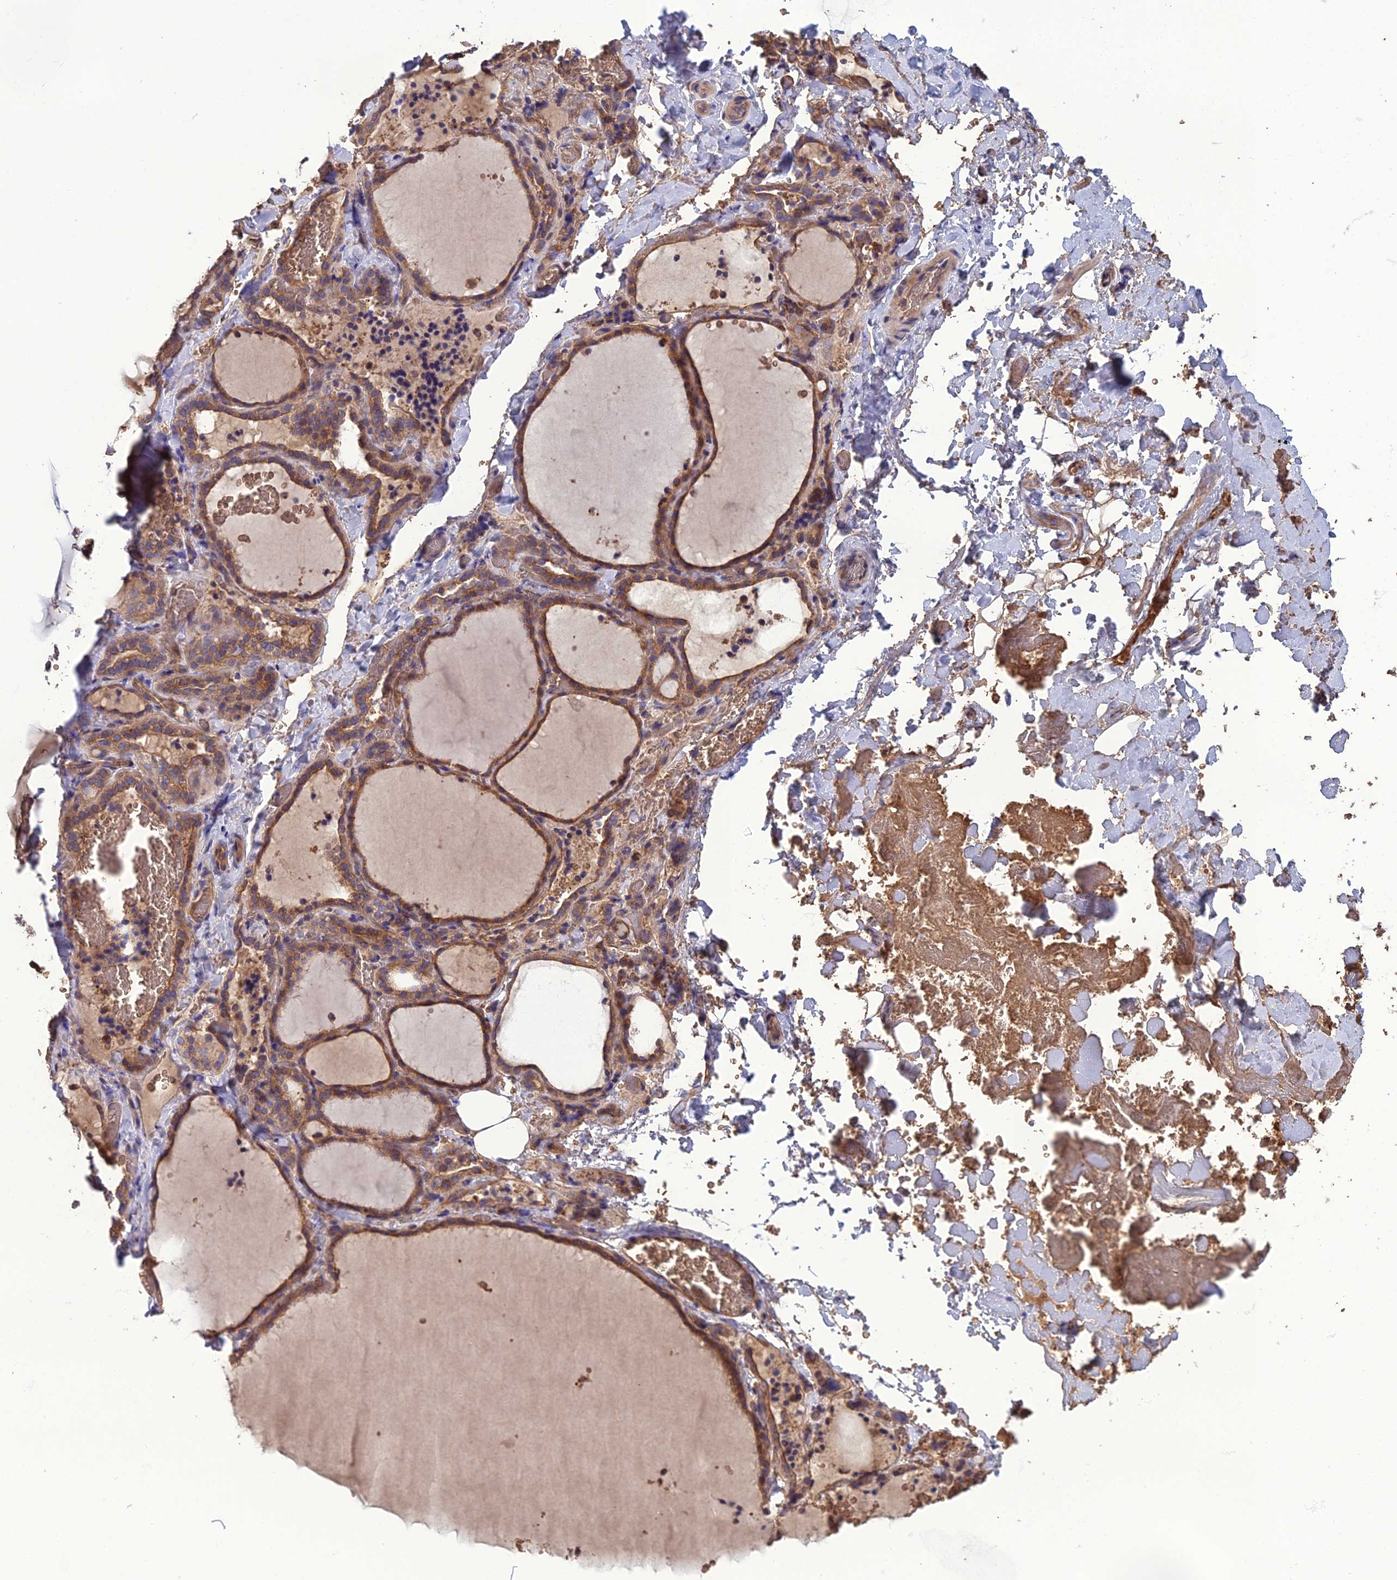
{"staining": {"intensity": "moderate", "quantity": ">75%", "location": "cytoplasmic/membranous"}, "tissue": "thyroid gland", "cell_type": "Glandular cells", "image_type": "normal", "snomed": [{"axis": "morphology", "description": "Normal tissue, NOS"}, {"axis": "topography", "description": "Thyroid gland"}], "caption": "A brown stain labels moderate cytoplasmic/membranous expression of a protein in glandular cells of benign human thyroid gland. Immunohistochemistry stains the protein in brown and the nuclei are stained blue.", "gene": "GALR2", "patient": {"sex": "female", "age": 22}}